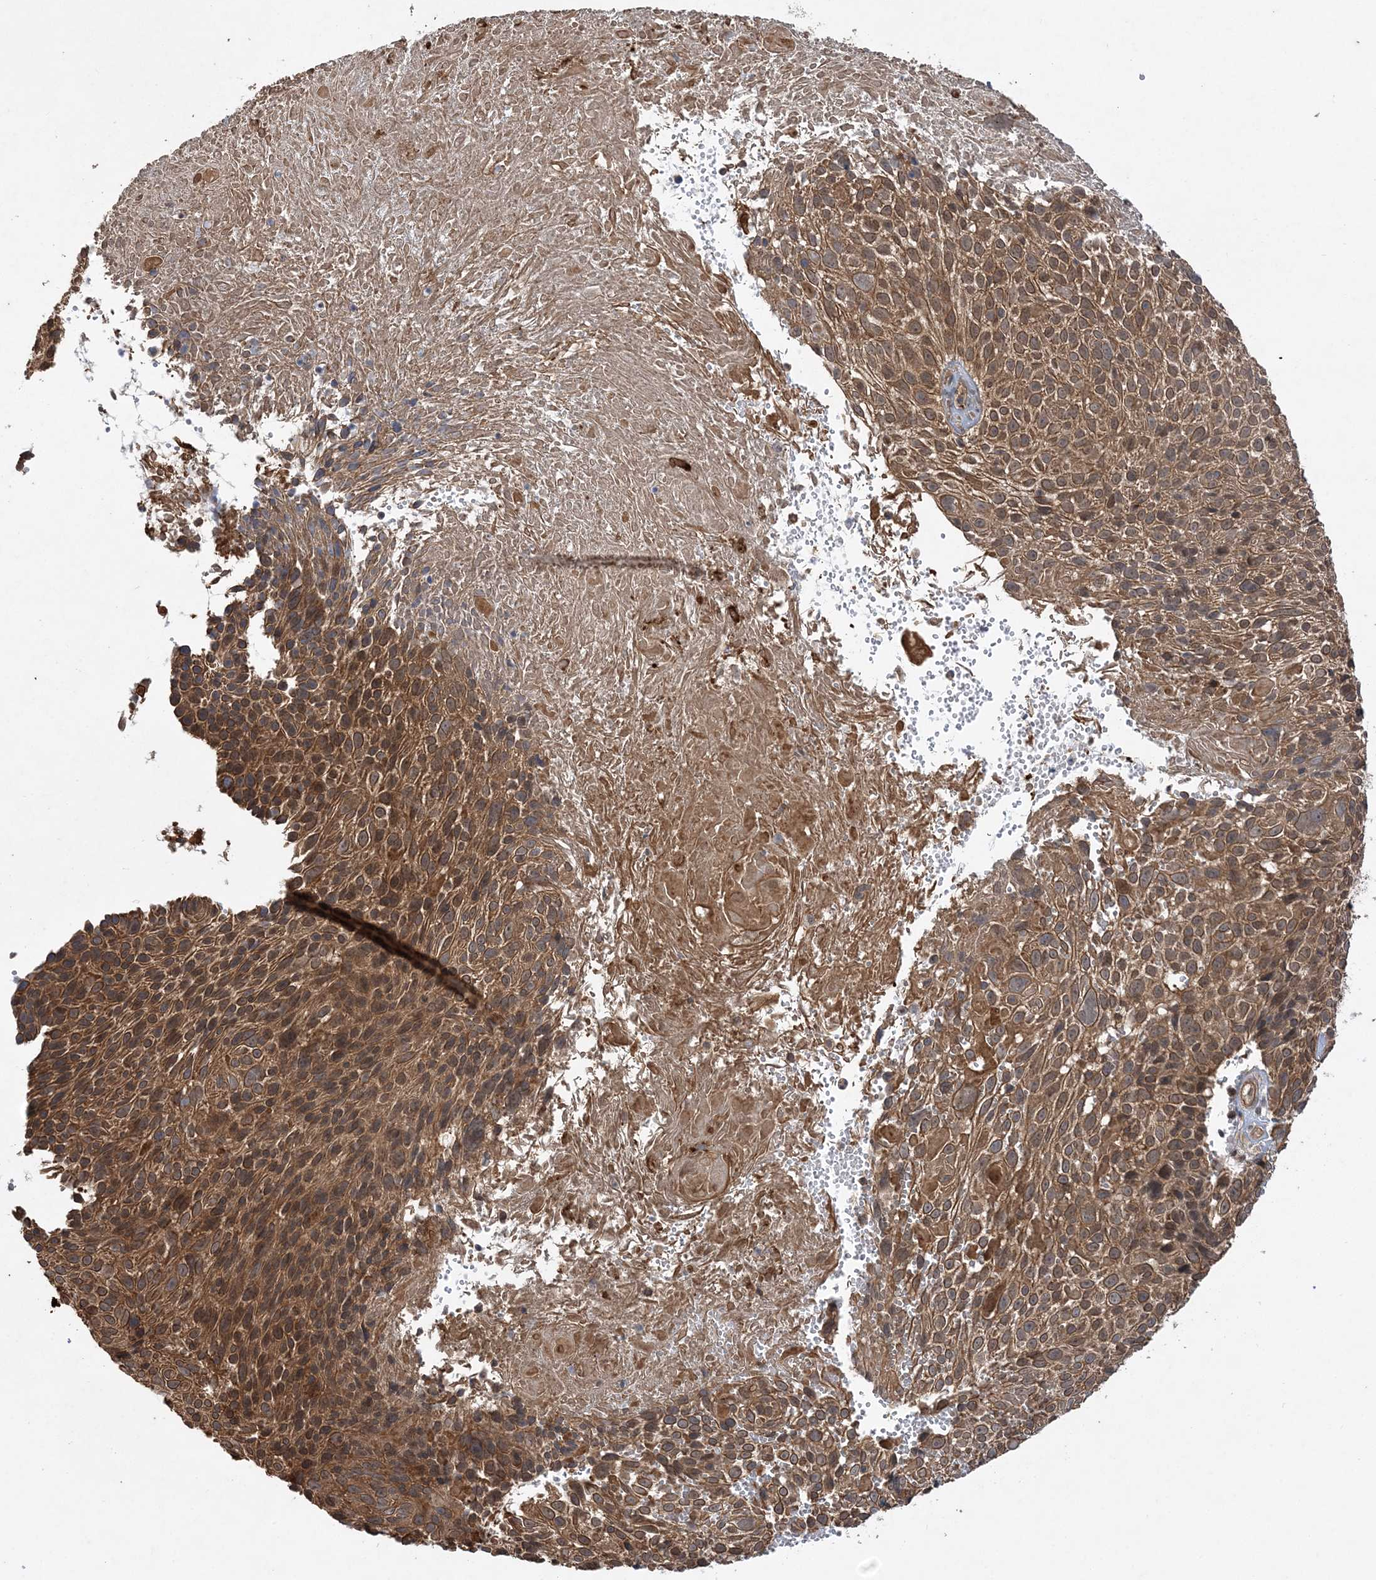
{"staining": {"intensity": "moderate", "quantity": ">75%", "location": "cytoplasmic/membranous"}, "tissue": "cervical cancer", "cell_type": "Tumor cells", "image_type": "cancer", "snomed": [{"axis": "morphology", "description": "Squamous cell carcinoma, NOS"}, {"axis": "topography", "description": "Cervix"}], "caption": "A brown stain labels moderate cytoplasmic/membranous positivity of a protein in human squamous cell carcinoma (cervical) tumor cells. (DAB (3,3'-diaminobenzidine) = brown stain, brightfield microscopy at high magnification).", "gene": "ACYP1", "patient": {"sex": "female", "age": 74}}